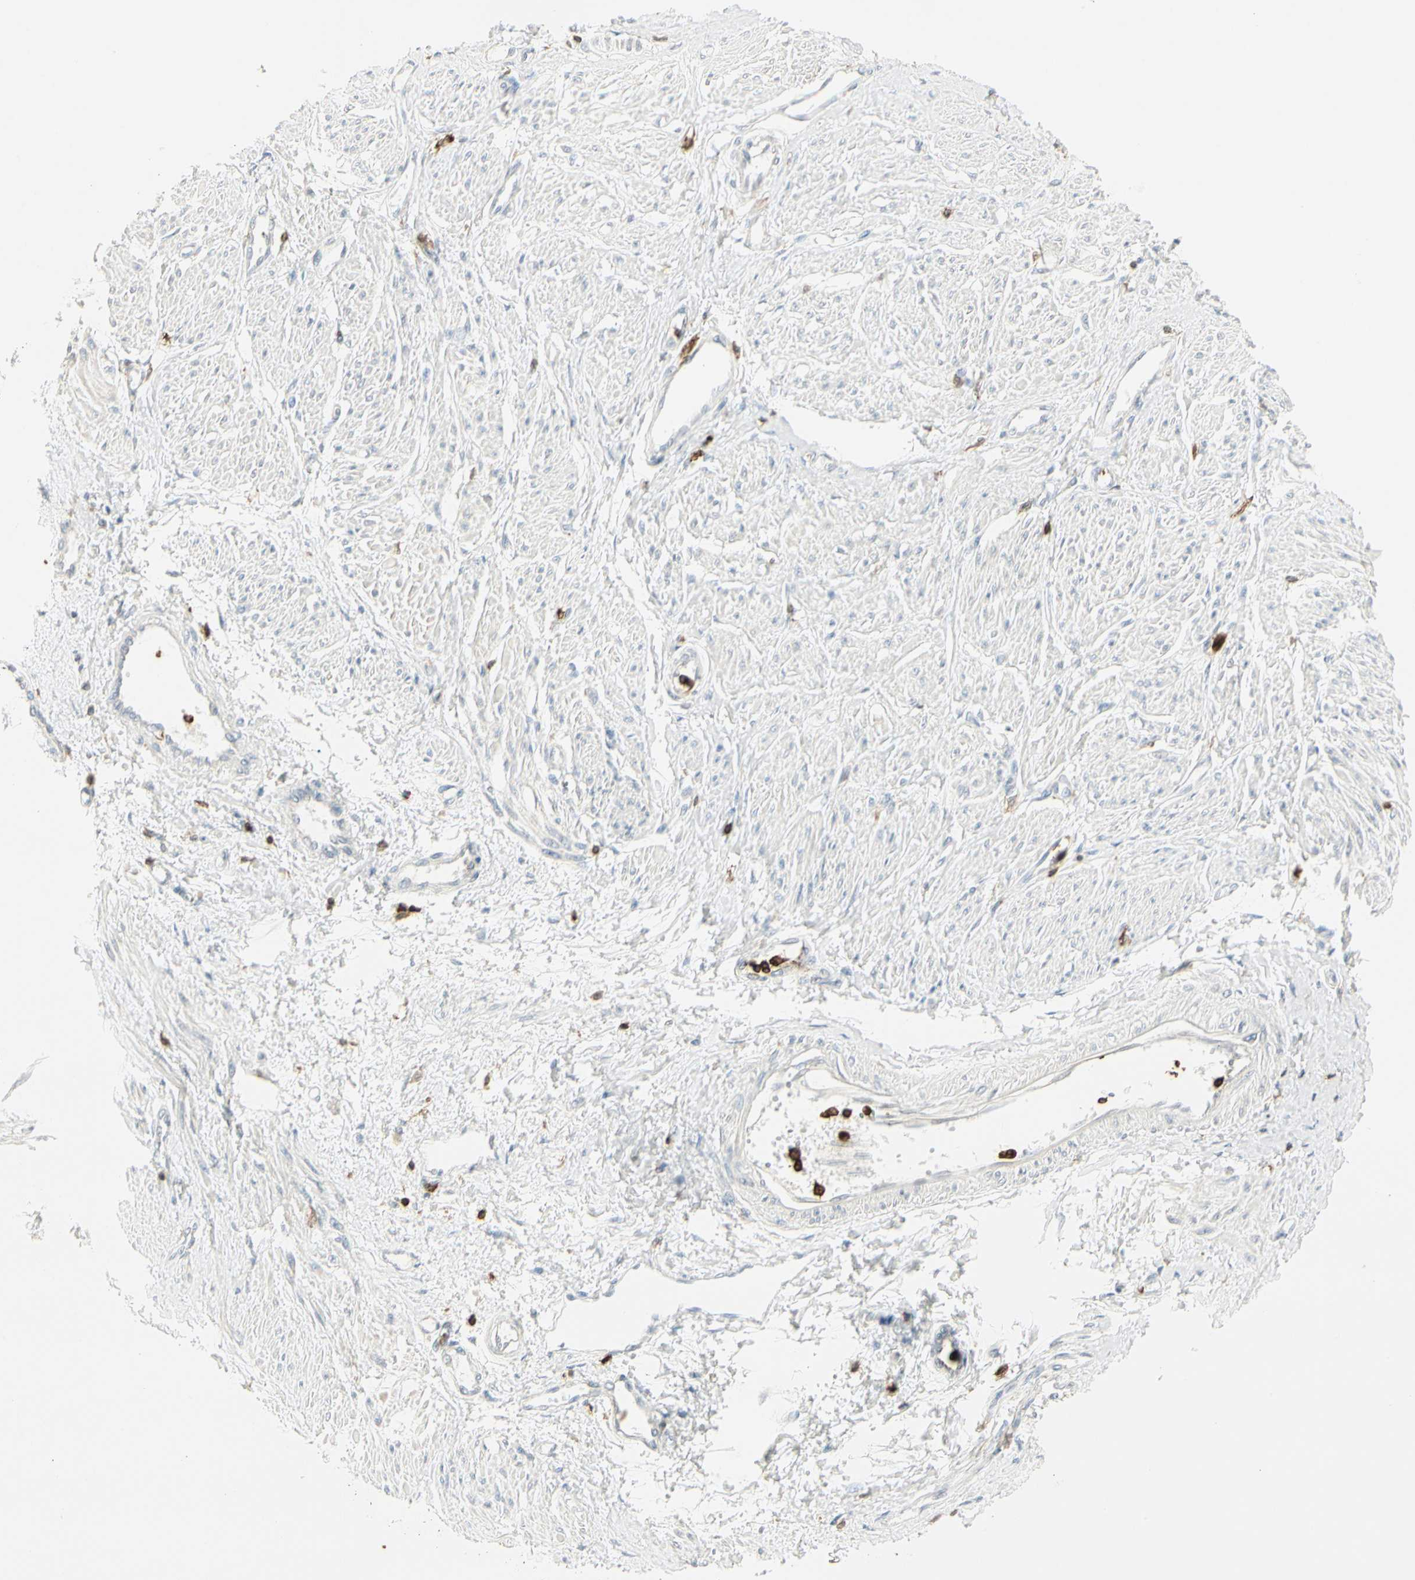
{"staining": {"intensity": "negative", "quantity": "none", "location": "none"}, "tissue": "smooth muscle", "cell_type": "Smooth muscle cells", "image_type": "normal", "snomed": [{"axis": "morphology", "description": "Normal tissue, NOS"}, {"axis": "topography", "description": "Smooth muscle"}, {"axis": "topography", "description": "Uterus"}], "caption": "This is an immunohistochemistry image of normal human smooth muscle. There is no staining in smooth muscle cells.", "gene": "ITGB2", "patient": {"sex": "female", "age": 39}}